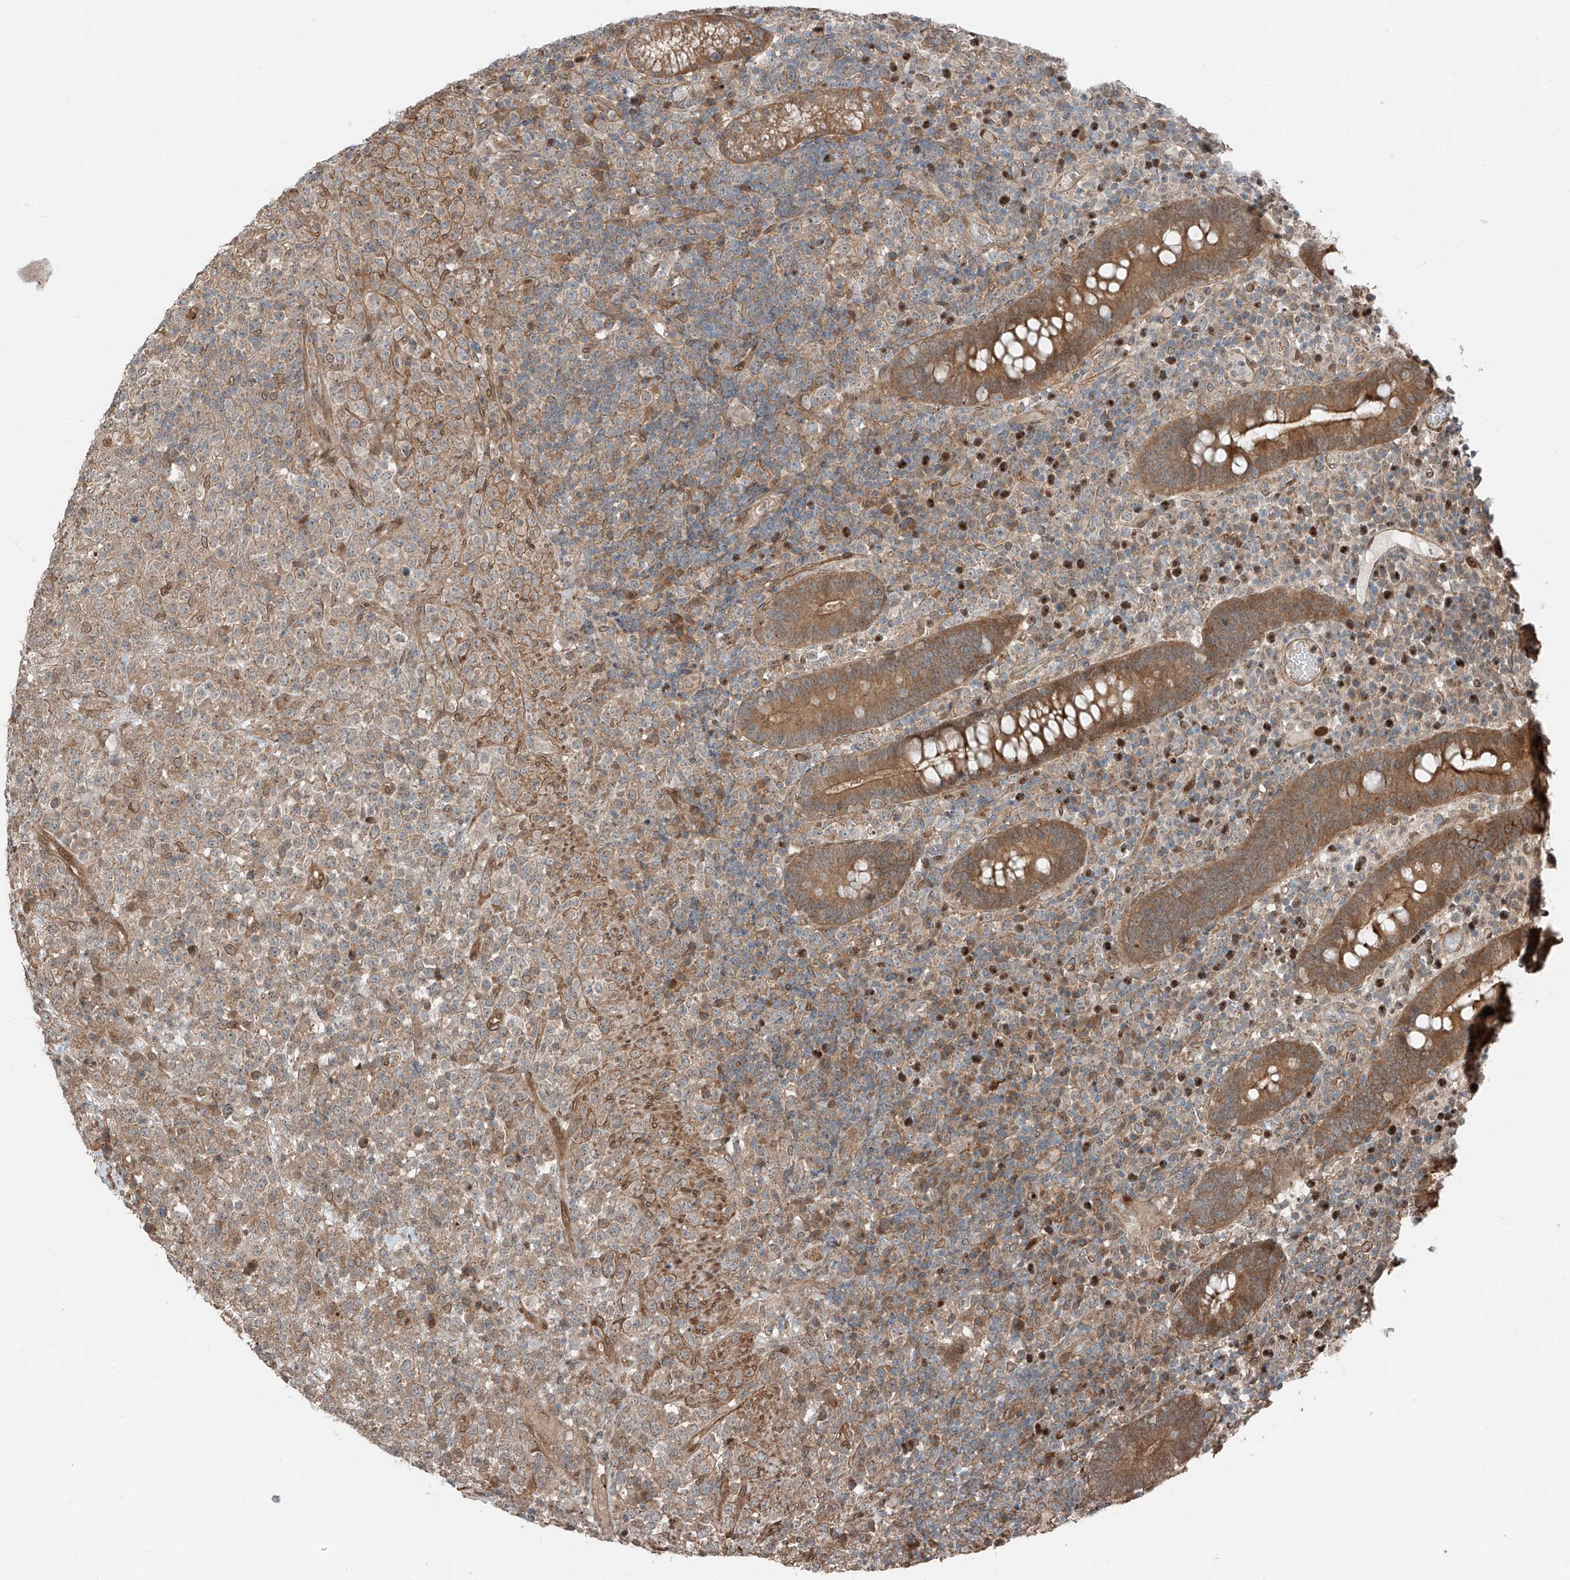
{"staining": {"intensity": "weak", "quantity": "<25%", "location": "cytoplasmic/membranous"}, "tissue": "lymphoma", "cell_type": "Tumor cells", "image_type": "cancer", "snomed": [{"axis": "morphology", "description": "Malignant lymphoma, non-Hodgkin's type, High grade"}, {"axis": "topography", "description": "Colon"}], "caption": "Image shows no significant protein expression in tumor cells of lymphoma.", "gene": "CEP162", "patient": {"sex": "female", "age": 53}}